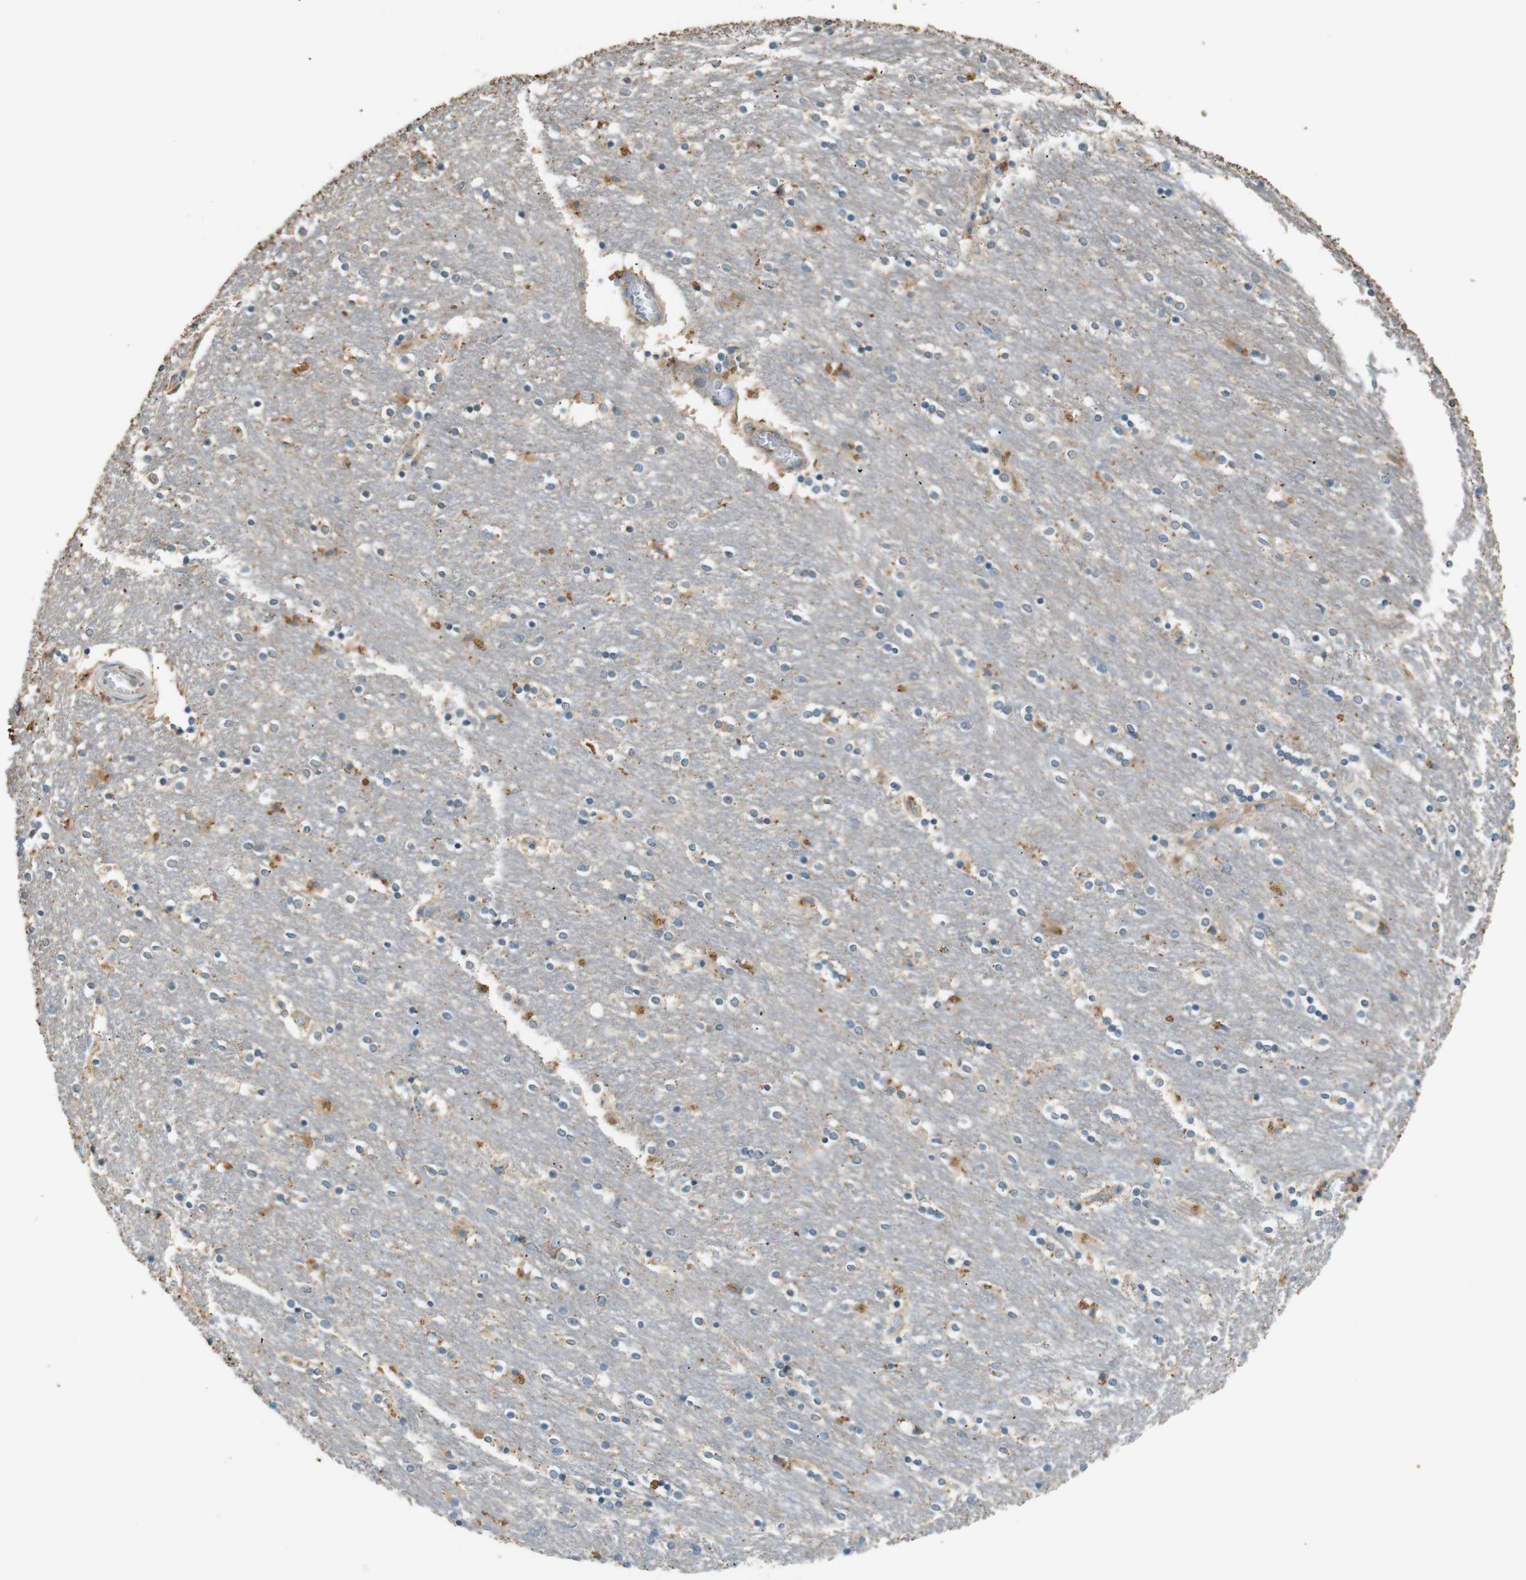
{"staining": {"intensity": "moderate", "quantity": "<25%", "location": "cytoplasmic/membranous"}, "tissue": "caudate", "cell_type": "Glial cells", "image_type": "normal", "snomed": [{"axis": "morphology", "description": "Normal tissue, NOS"}, {"axis": "topography", "description": "Lateral ventricle wall"}], "caption": "Brown immunohistochemical staining in normal human caudate reveals moderate cytoplasmic/membranous expression in about <25% of glial cells. (IHC, brightfield microscopy, high magnification).", "gene": "MAGI2", "patient": {"sex": "female", "age": 54}}